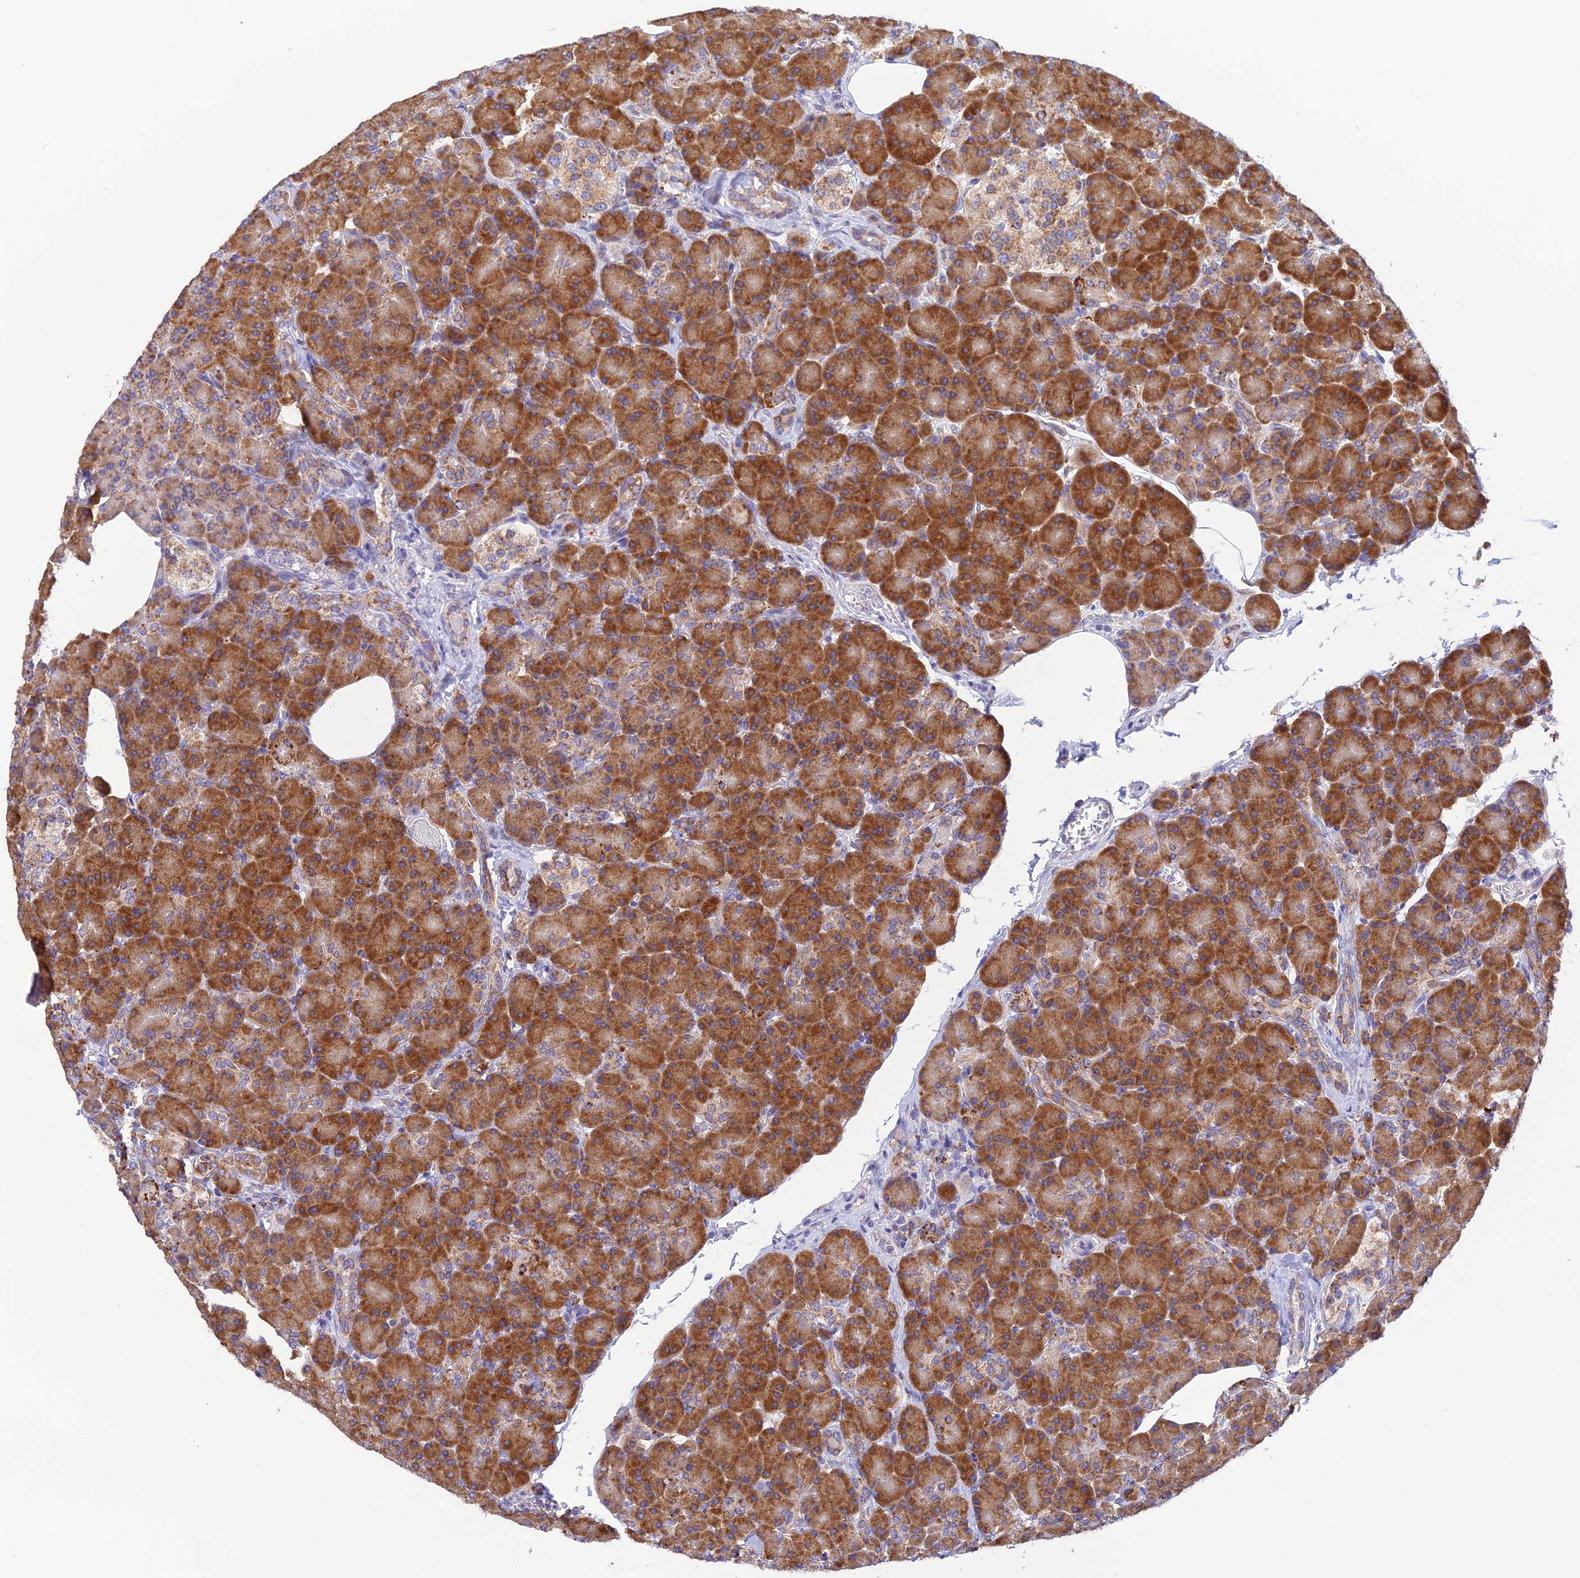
{"staining": {"intensity": "strong", "quantity": ">75%", "location": "cytoplasmic/membranous"}, "tissue": "pancreas", "cell_type": "Exocrine glandular cells", "image_type": "normal", "snomed": [{"axis": "morphology", "description": "Normal tissue, NOS"}, {"axis": "topography", "description": "Pancreas"}], "caption": "Unremarkable pancreas displays strong cytoplasmic/membranous positivity in about >75% of exocrine glandular cells, visualized by immunohistochemistry.", "gene": "ENSG00000255439", "patient": {"sex": "female", "age": 43}}